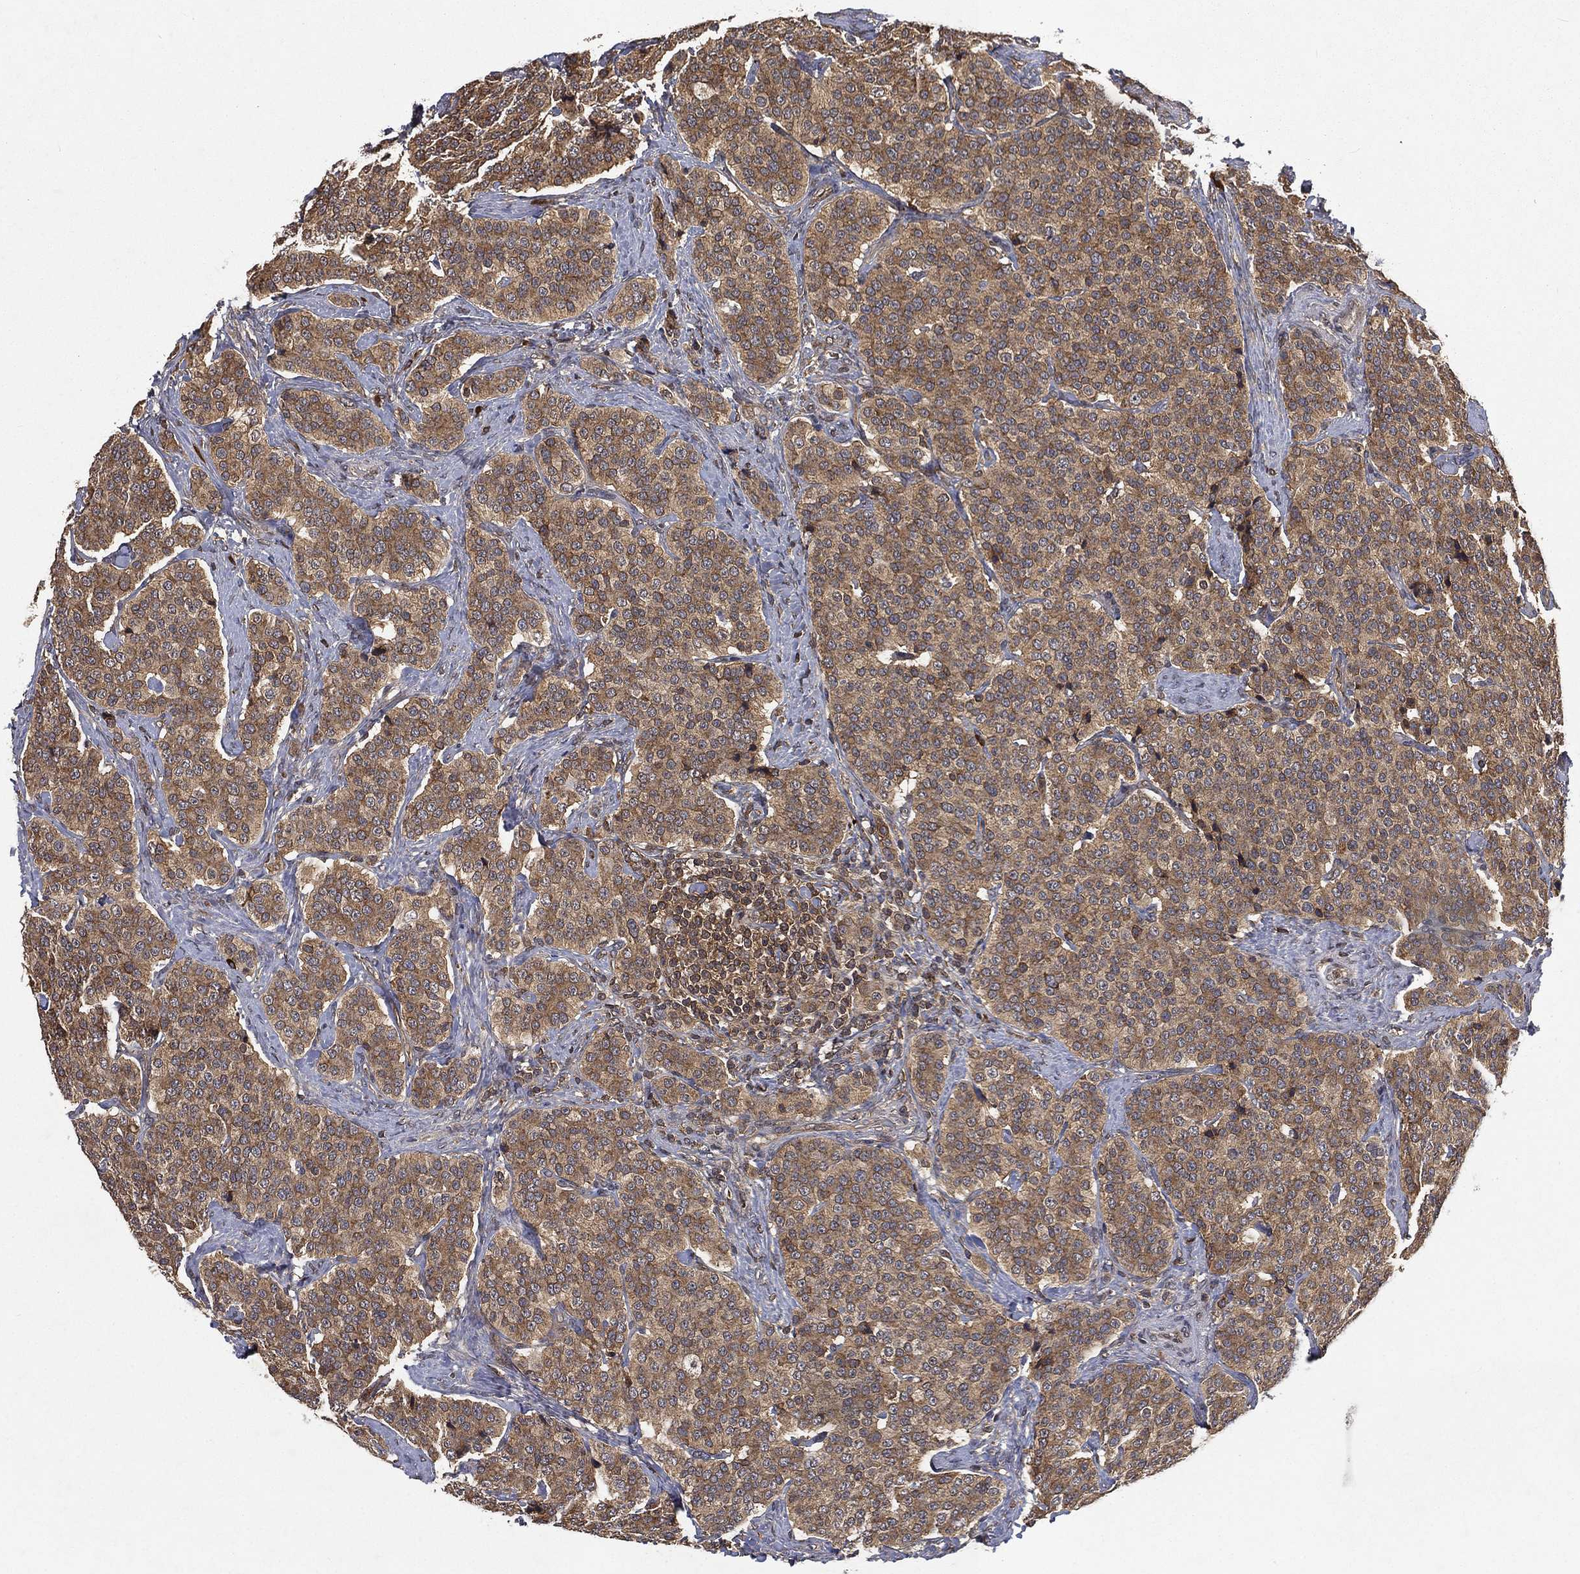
{"staining": {"intensity": "moderate", "quantity": ">75%", "location": "cytoplasmic/membranous"}, "tissue": "carcinoid", "cell_type": "Tumor cells", "image_type": "cancer", "snomed": [{"axis": "morphology", "description": "Carcinoid, malignant, NOS"}, {"axis": "topography", "description": "Small intestine"}], "caption": "Brown immunohistochemical staining in human carcinoid (malignant) demonstrates moderate cytoplasmic/membranous expression in approximately >75% of tumor cells.", "gene": "UBA5", "patient": {"sex": "female", "age": 58}}